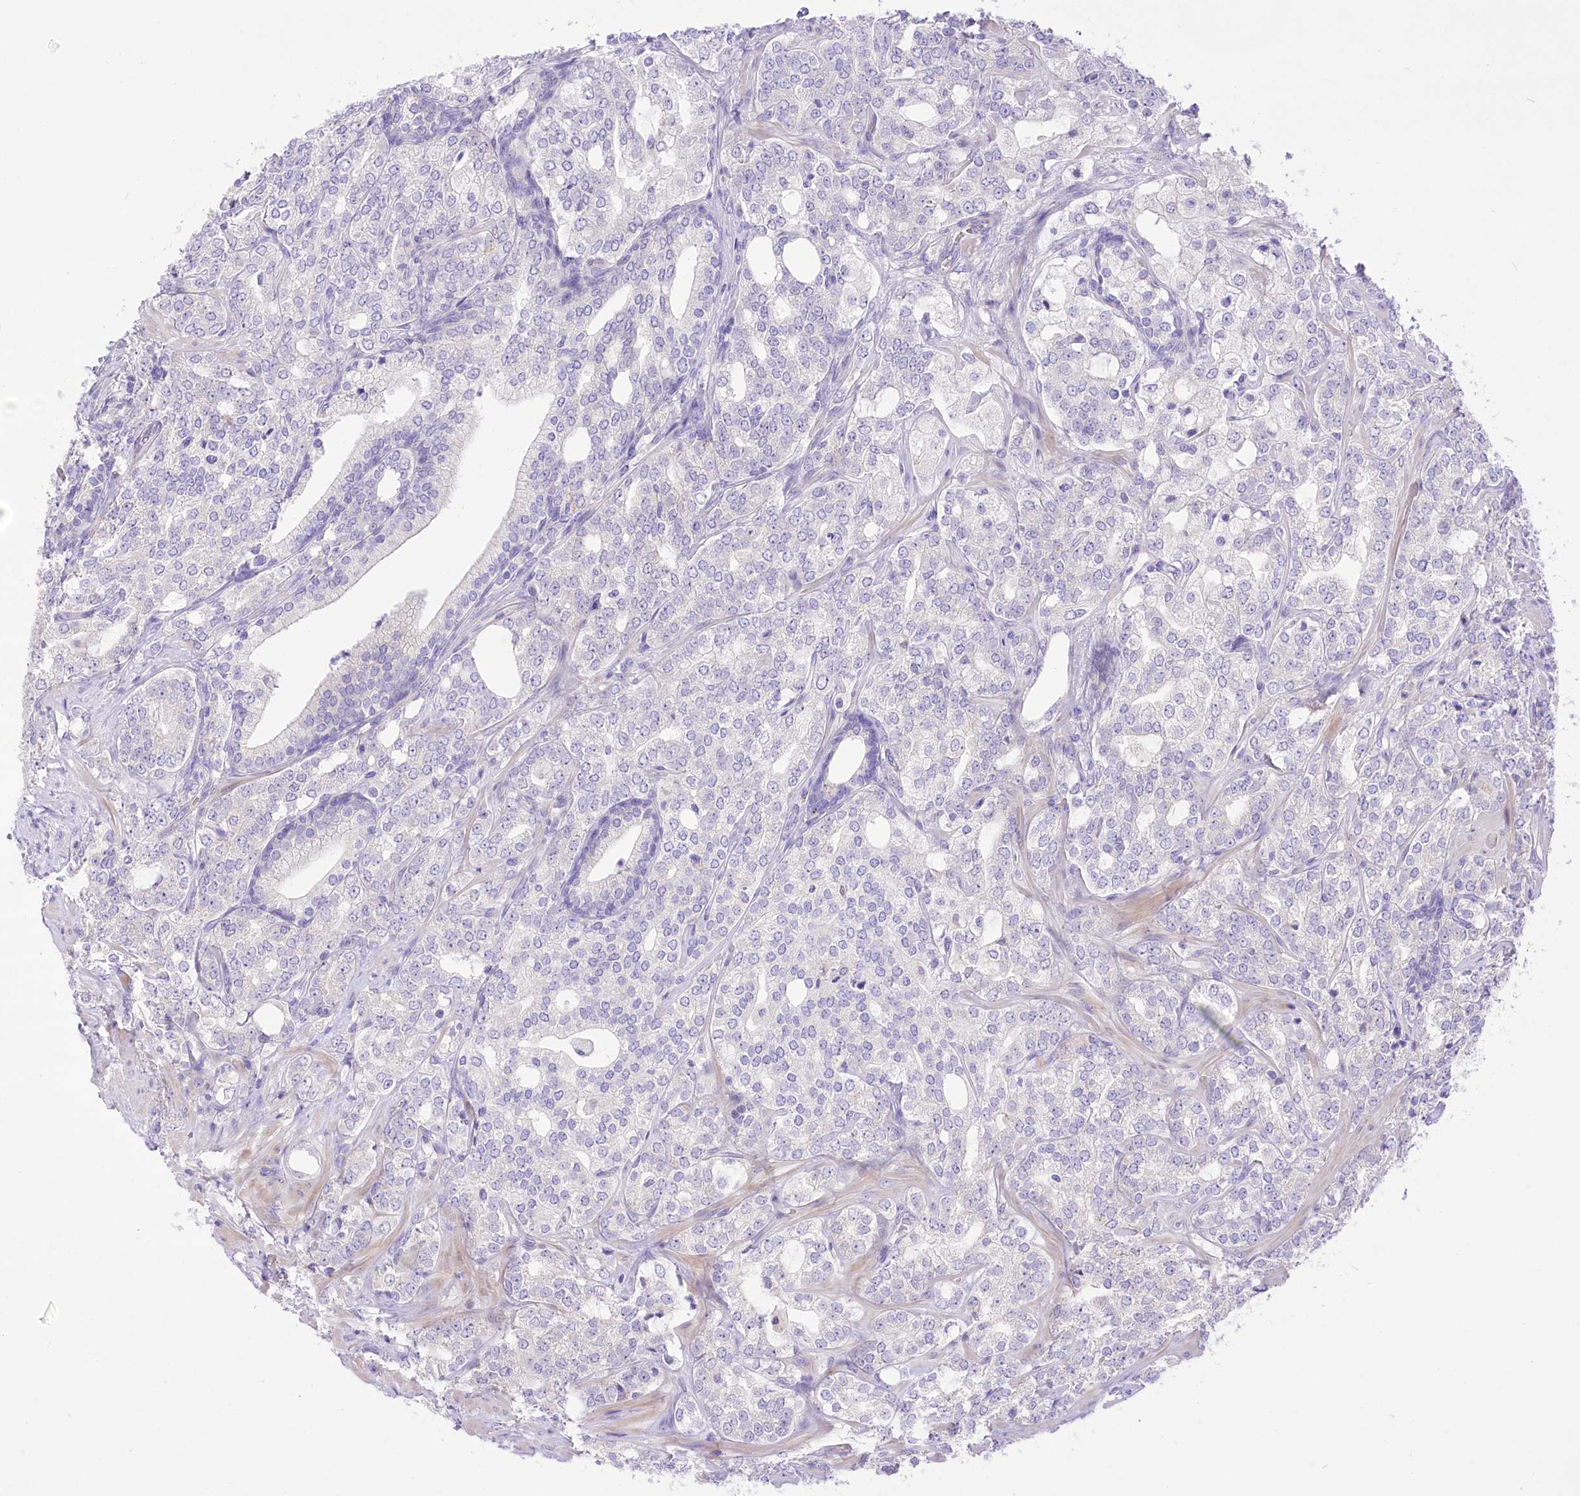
{"staining": {"intensity": "negative", "quantity": "none", "location": "none"}, "tissue": "prostate cancer", "cell_type": "Tumor cells", "image_type": "cancer", "snomed": [{"axis": "morphology", "description": "Adenocarcinoma, High grade"}, {"axis": "topography", "description": "Prostate"}], "caption": "A histopathology image of prostate adenocarcinoma (high-grade) stained for a protein shows no brown staining in tumor cells.", "gene": "HELT", "patient": {"sex": "male", "age": 64}}